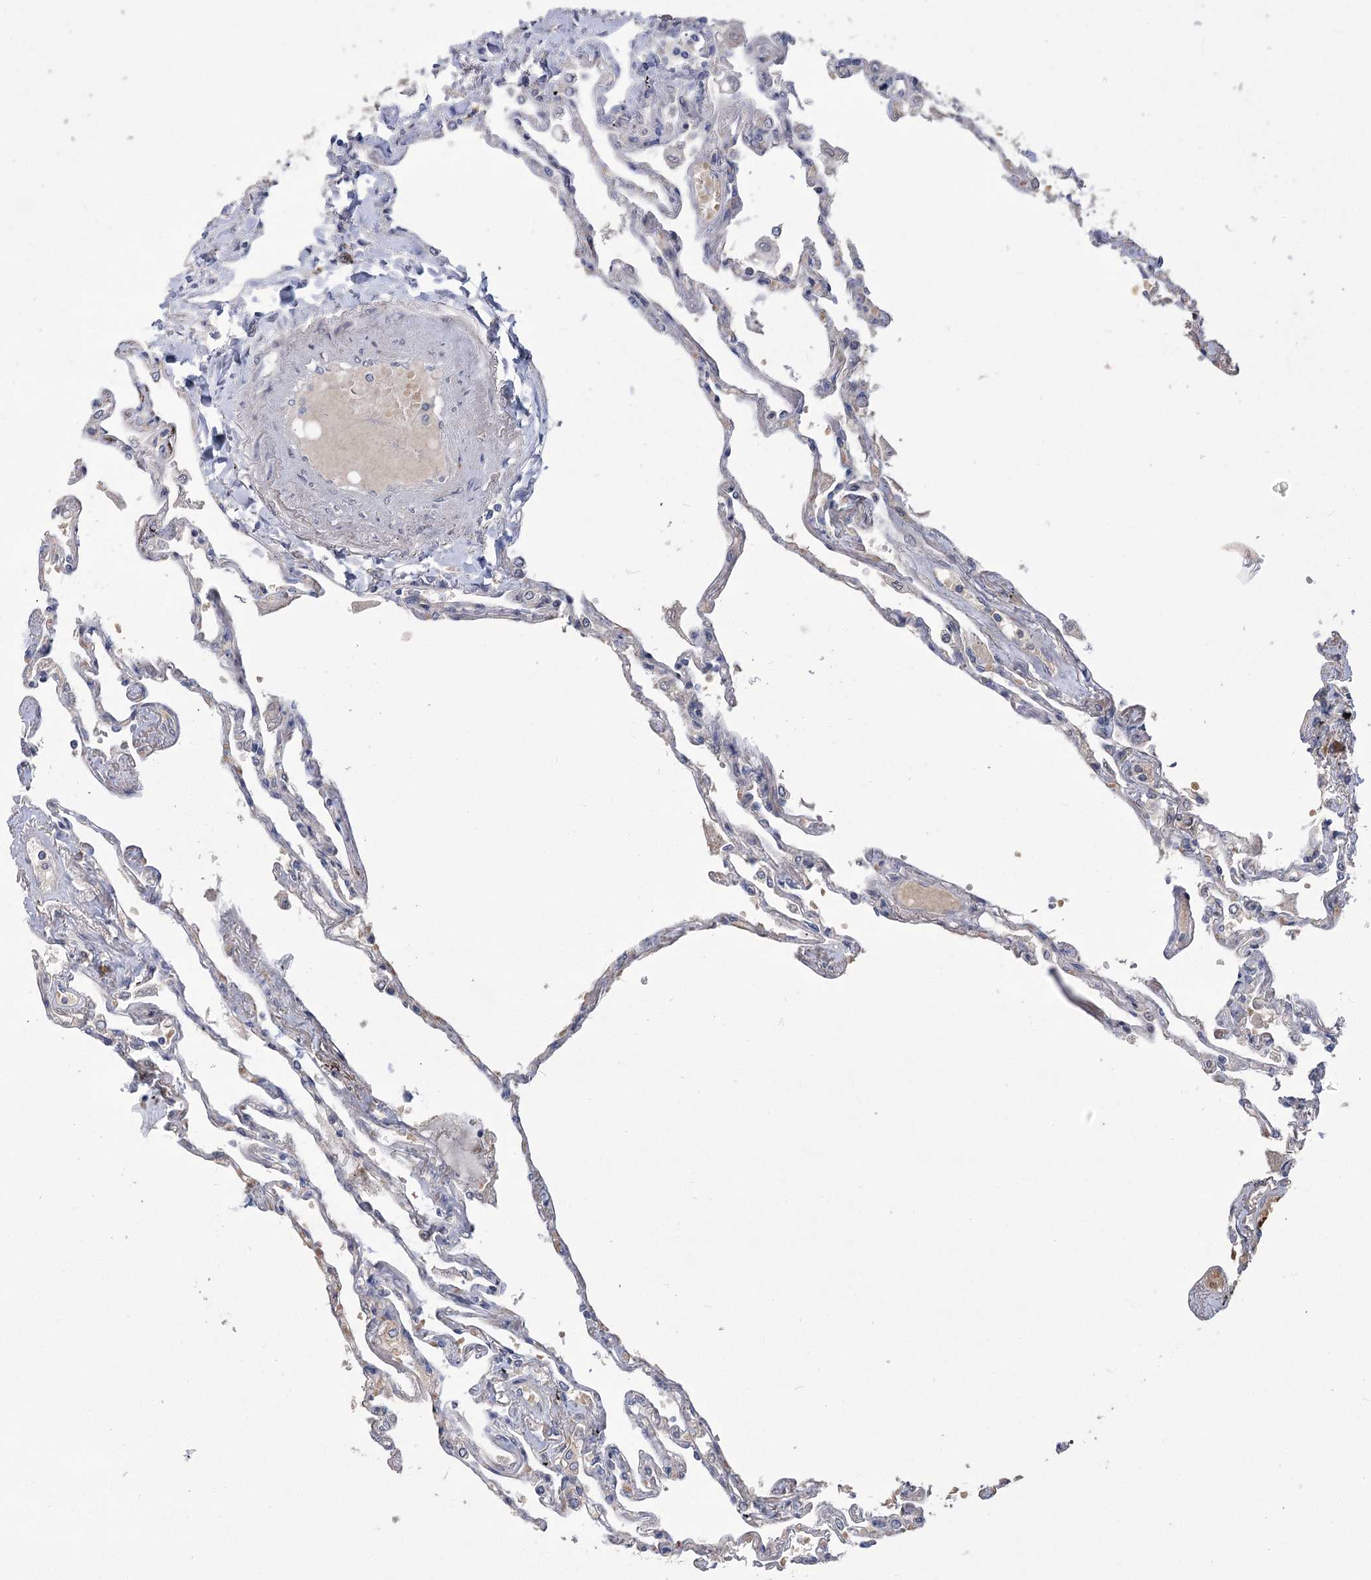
{"staining": {"intensity": "weak", "quantity": "<25%", "location": "cytoplasmic/membranous"}, "tissue": "lung", "cell_type": "Alveolar cells", "image_type": "normal", "snomed": [{"axis": "morphology", "description": "Normal tissue, NOS"}, {"axis": "topography", "description": "Lung"}], "caption": "DAB immunohistochemical staining of normal human lung exhibits no significant staining in alveolar cells.", "gene": "GCNT4", "patient": {"sex": "female", "age": 67}}